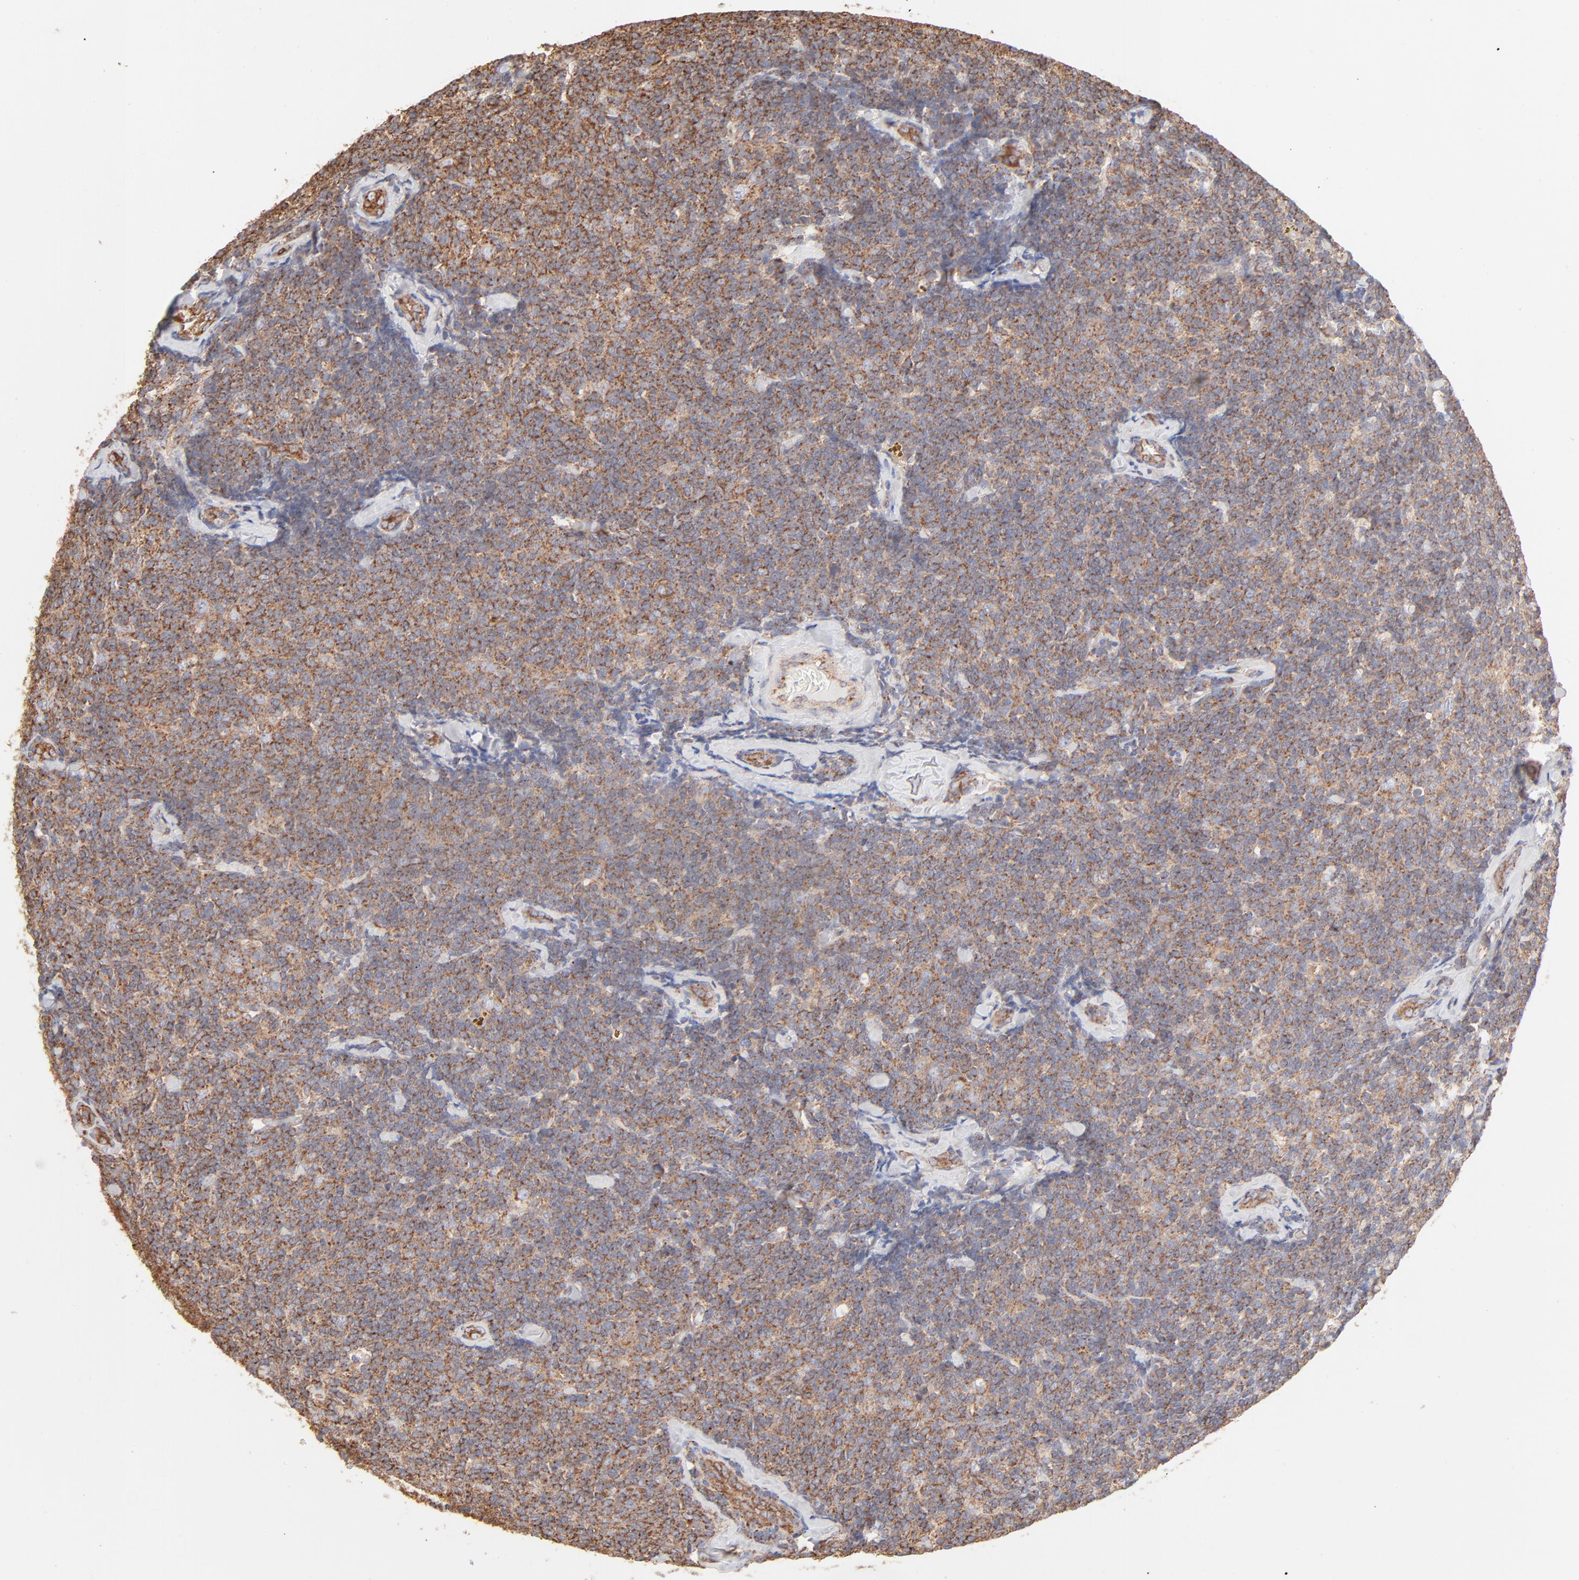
{"staining": {"intensity": "strong", "quantity": ">75%", "location": "cytoplasmic/membranous"}, "tissue": "lymphoma", "cell_type": "Tumor cells", "image_type": "cancer", "snomed": [{"axis": "morphology", "description": "Malignant lymphoma, non-Hodgkin's type, Low grade"}, {"axis": "topography", "description": "Lymph node"}], "caption": "Immunohistochemistry of lymphoma shows high levels of strong cytoplasmic/membranous expression in approximately >75% of tumor cells.", "gene": "CLTB", "patient": {"sex": "female", "age": 56}}